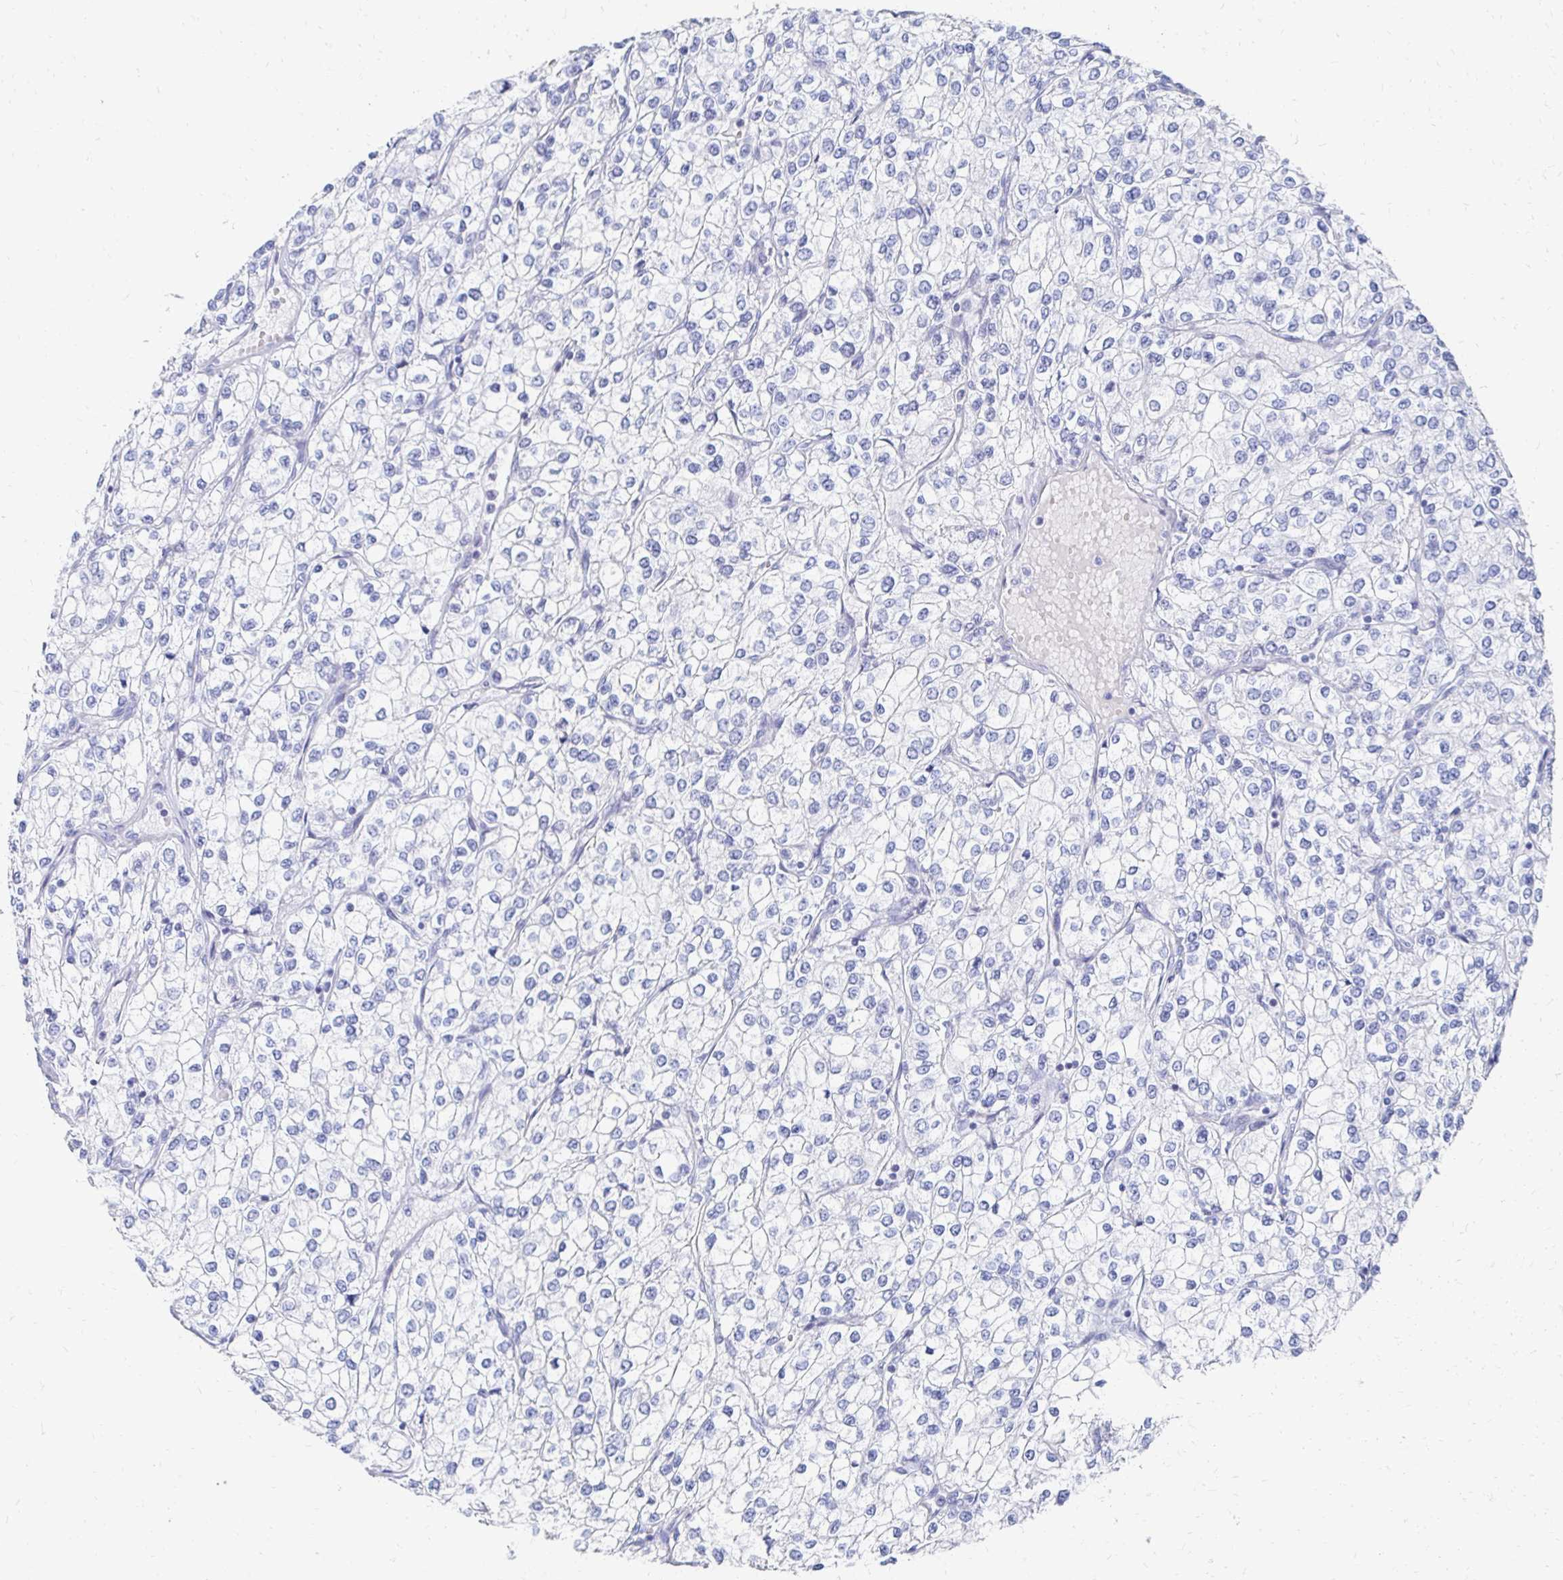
{"staining": {"intensity": "negative", "quantity": "none", "location": "none"}, "tissue": "renal cancer", "cell_type": "Tumor cells", "image_type": "cancer", "snomed": [{"axis": "morphology", "description": "Adenocarcinoma, NOS"}, {"axis": "topography", "description": "Kidney"}], "caption": "Renal cancer (adenocarcinoma) stained for a protein using IHC reveals no staining tumor cells.", "gene": "CST6", "patient": {"sex": "male", "age": 80}}